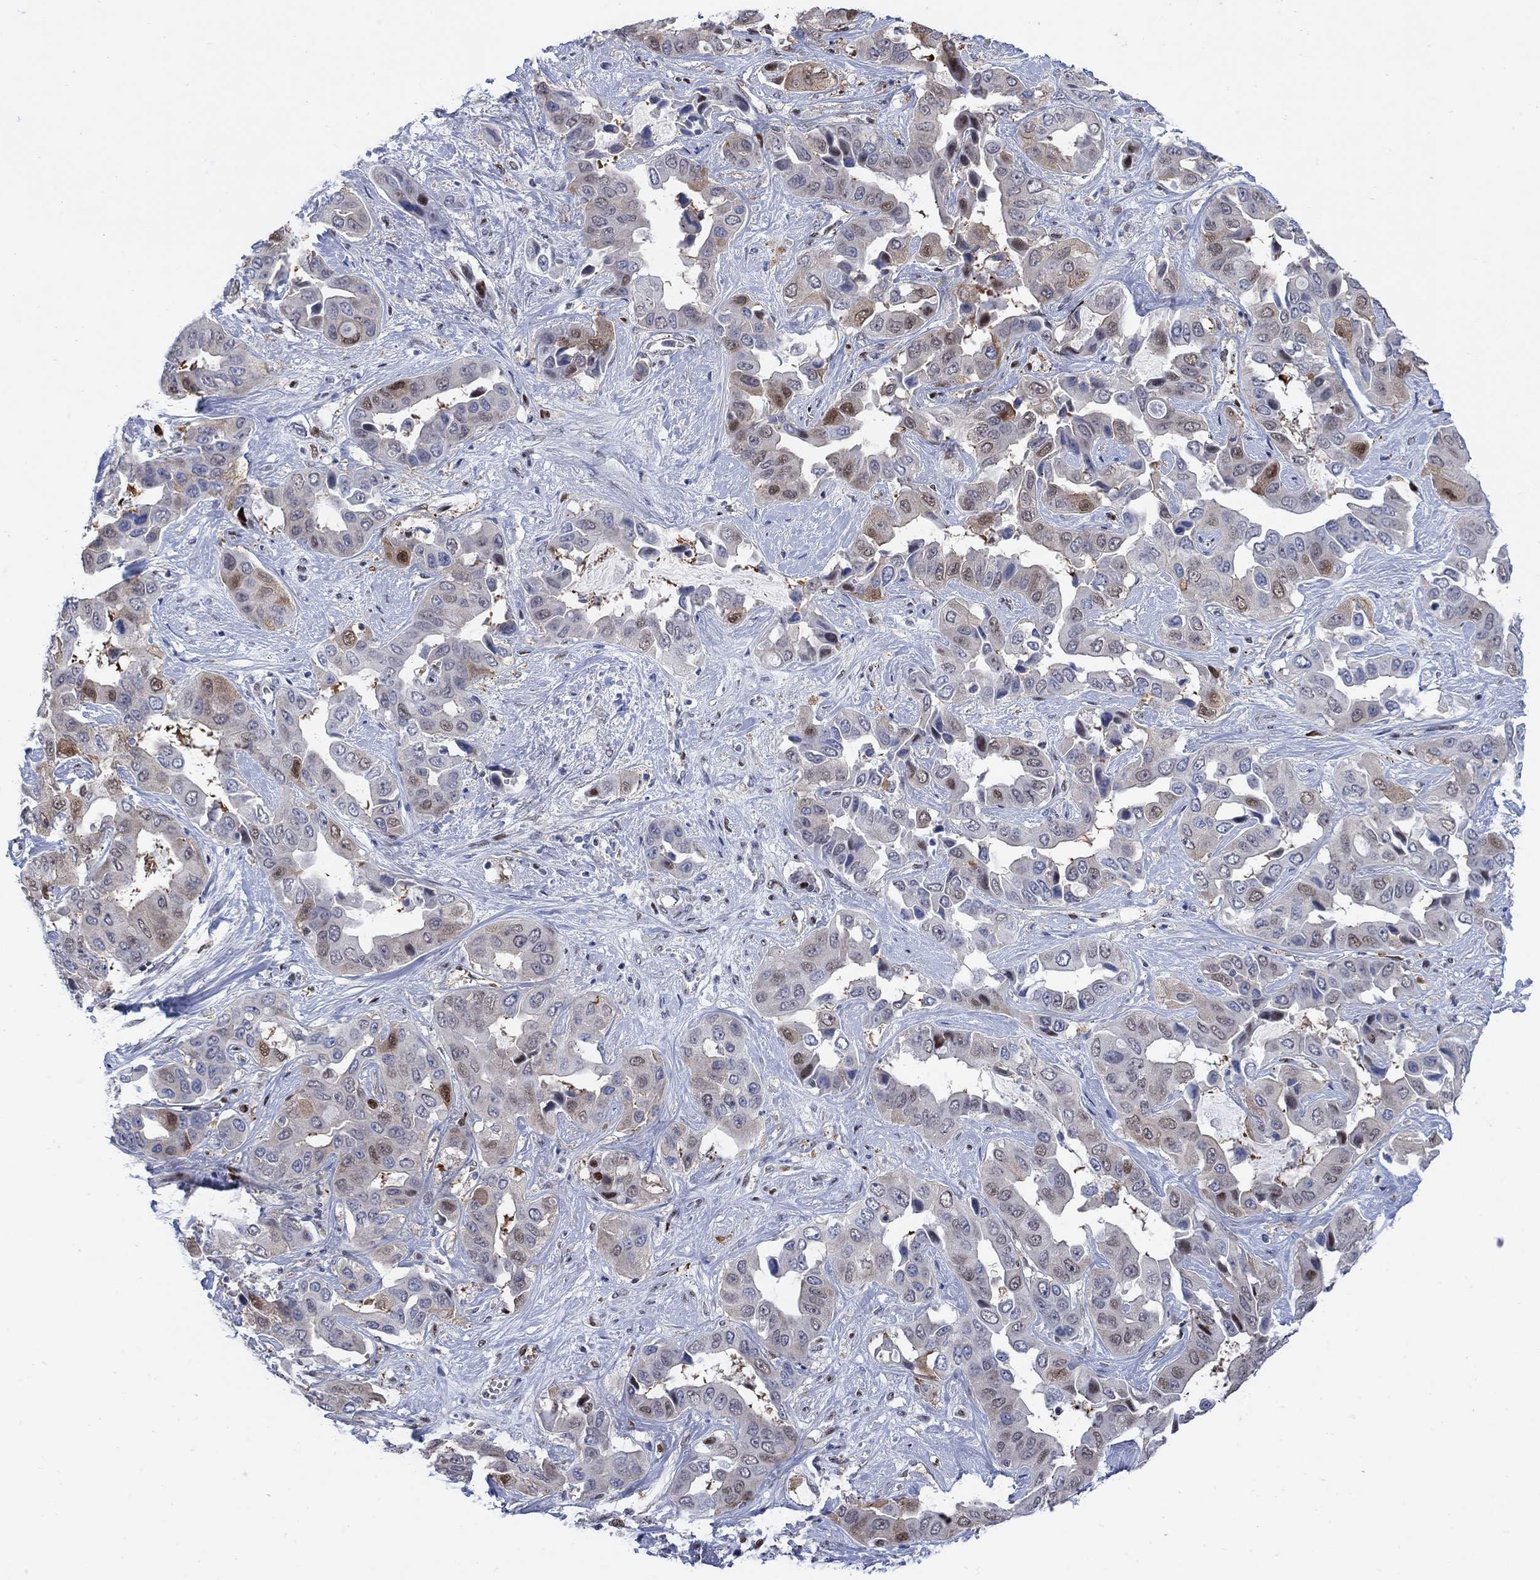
{"staining": {"intensity": "moderate", "quantity": "<25%", "location": "cytoplasmic/membranous,nuclear"}, "tissue": "liver cancer", "cell_type": "Tumor cells", "image_type": "cancer", "snomed": [{"axis": "morphology", "description": "Cholangiocarcinoma"}, {"axis": "topography", "description": "Liver"}], "caption": "Immunohistochemistry micrograph of human liver cholangiocarcinoma stained for a protein (brown), which reveals low levels of moderate cytoplasmic/membranous and nuclear expression in approximately <25% of tumor cells.", "gene": "MYO3A", "patient": {"sex": "female", "age": 52}}